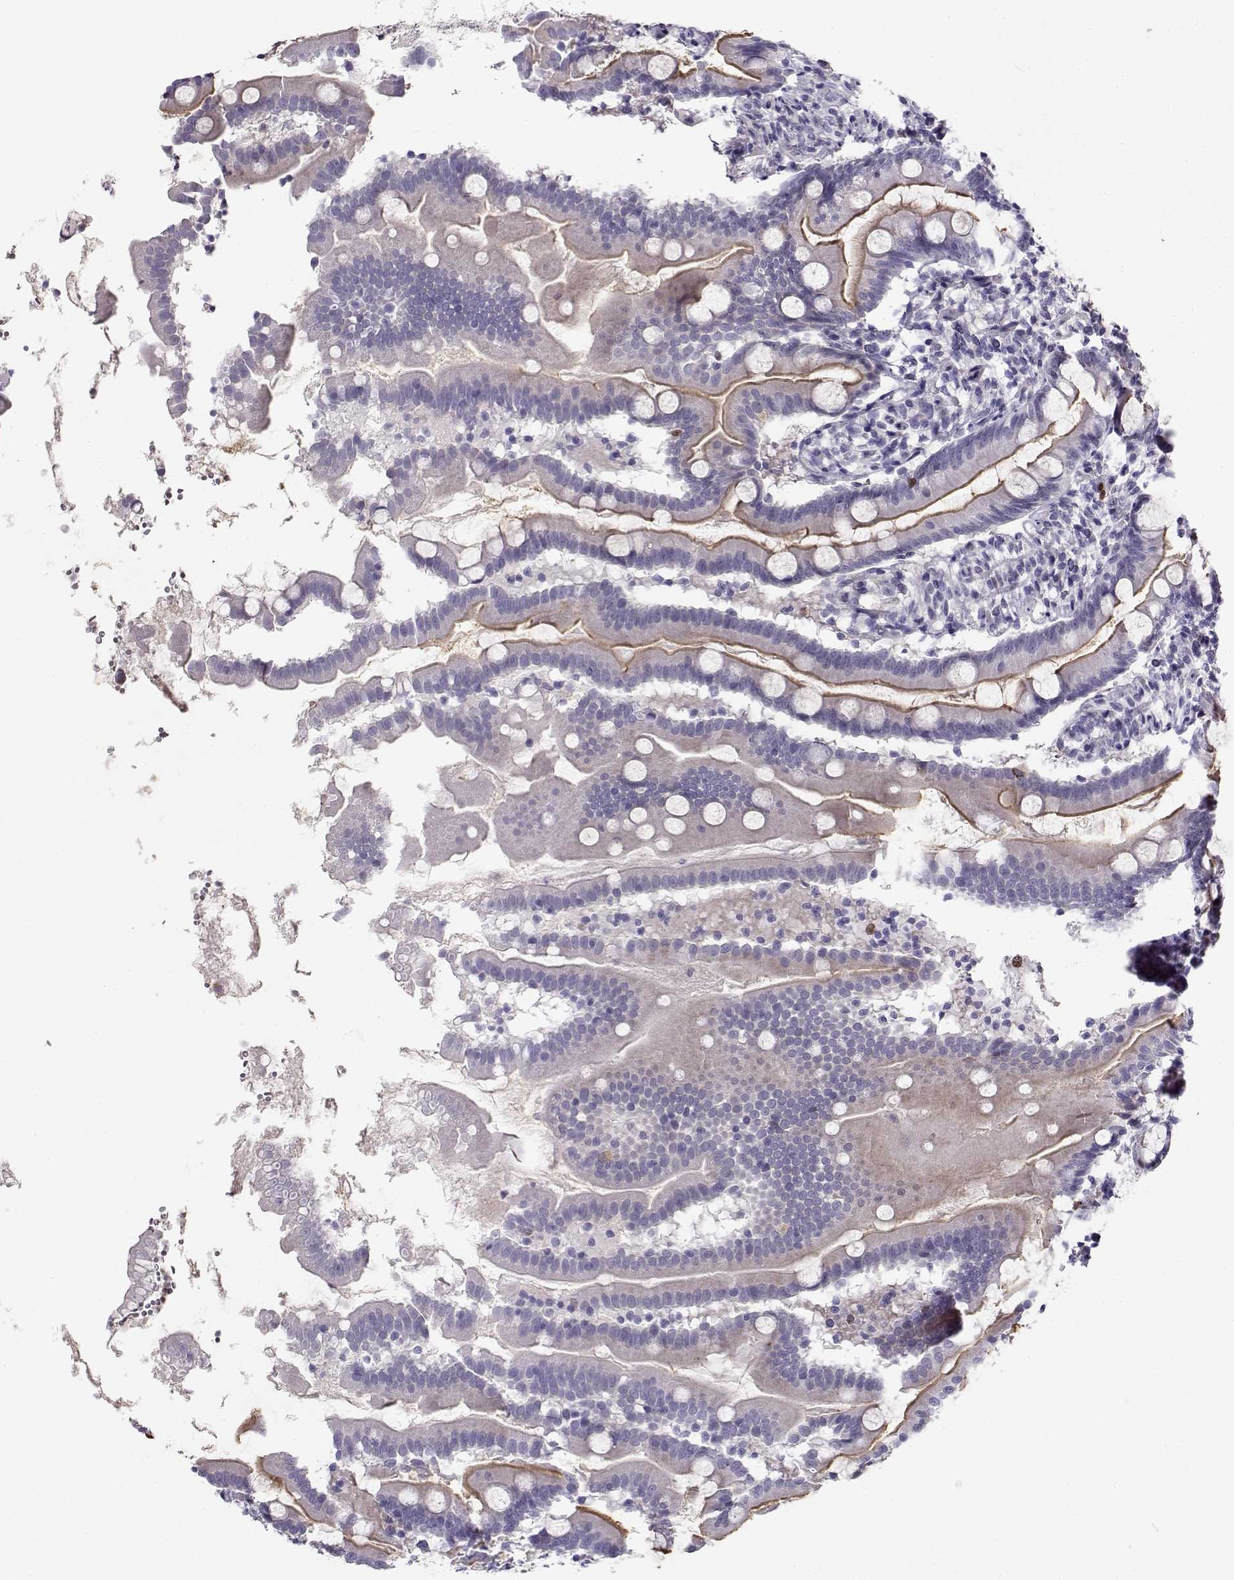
{"staining": {"intensity": "moderate", "quantity": "<25%", "location": "cytoplasmic/membranous"}, "tissue": "small intestine", "cell_type": "Glandular cells", "image_type": "normal", "snomed": [{"axis": "morphology", "description": "Normal tissue, NOS"}, {"axis": "topography", "description": "Small intestine"}], "caption": "Immunohistochemistry (DAB) staining of unremarkable small intestine displays moderate cytoplasmic/membranous protein positivity in approximately <25% of glandular cells.", "gene": "NPW", "patient": {"sex": "female", "age": 44}}